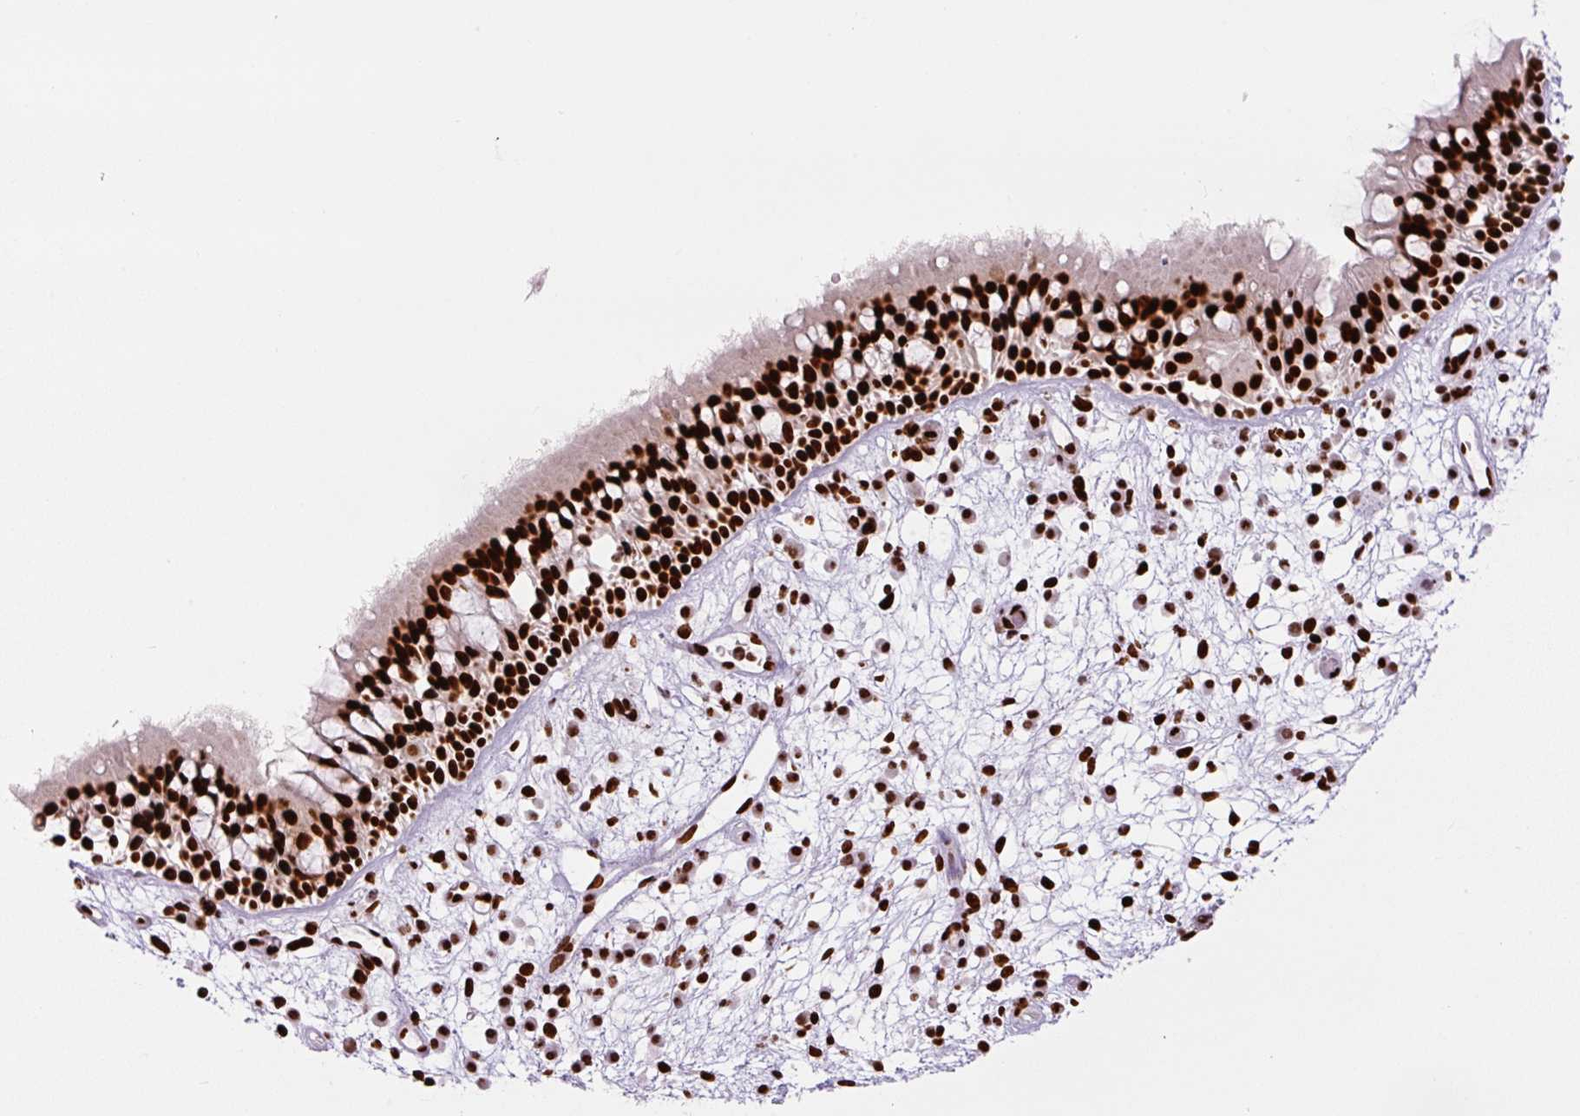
{"staining": {"intensity": "strong", "quantity": ">75%", "location": "nuclear"}, "tissue": "nasopharynx", "cell_type": "Respiratory epithelial cells", "image_type": "normal", "snomed": [{"axis": "morphology", "description": "Normal tissue, NOS"}, {"axis": "morphology", "description": "Inflammation, NOS"}, {"axis": "topography", "description": "Nasopharynx"}], "caption": "DAB (3,3'-diaminobenzidine) immunohistochemical staining of normal human nasopharynx shows strong nuclear protein staining in about >75% of respiratory epithelial cells. (brown staining indicates protein expression, while blue staining denotes nuclei).", "gene": "FUS", "patient": {"sex": "male", "age": 54}}